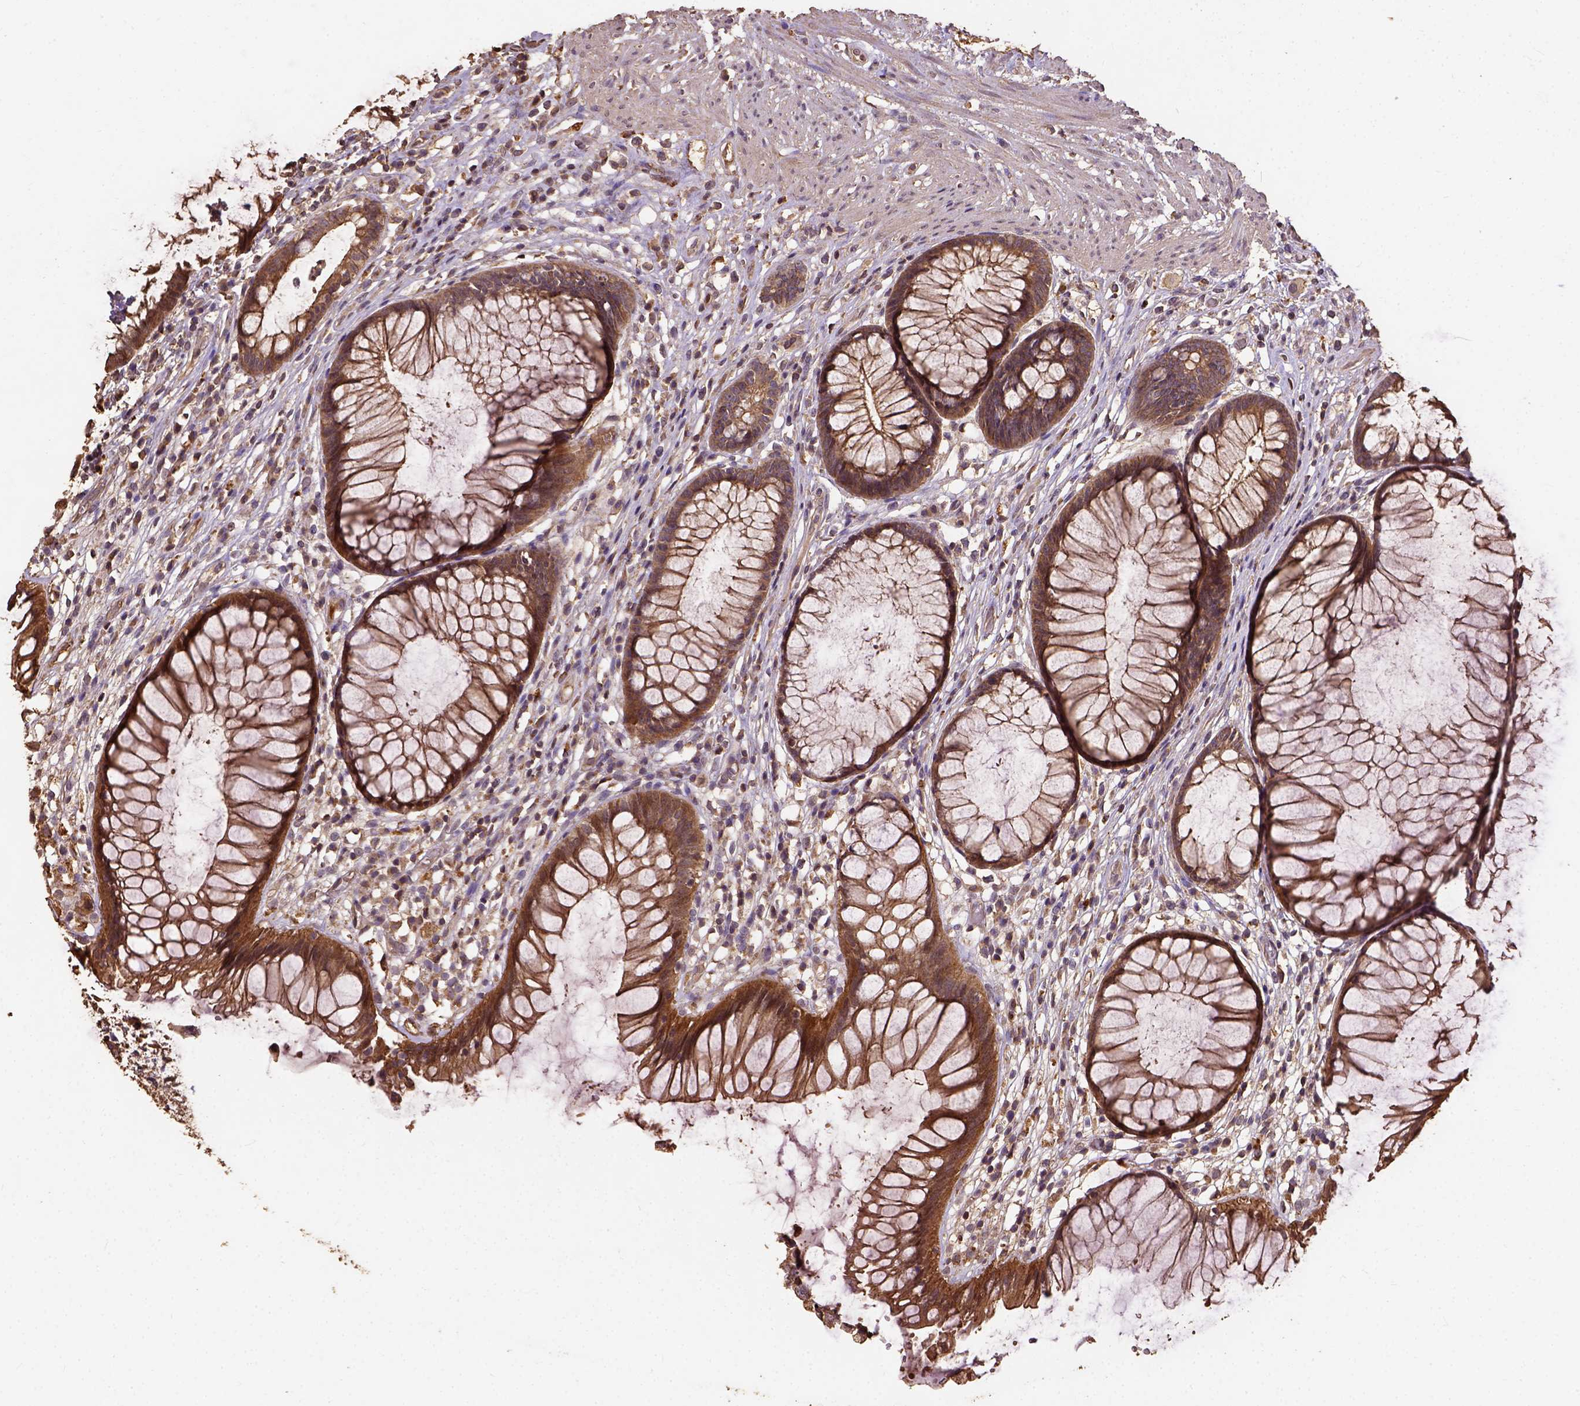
{"staining": {"intensity": "strong", "quantity": ">75%", "location": "cytoplasmic/membranous"}, "tissue": "rectum", "cell_type": "Glandular cells", "image_type": "normal", "snomed": [{"axis": "morphology", "description": "Normal tissue, NOS"}, {"axis": "topography", "description": "Smooth muscle"}, {"axis": "topography", "description": "Rectum"}], "caption": "Protein positivity by immunohistochemistry (IHC) displays strong cytoplasmic/membranous positivity in about >75% of glandular cells in benign rectum.", "gene": "ATP1B3", "patient": {"sex": "male", "age": 53}}